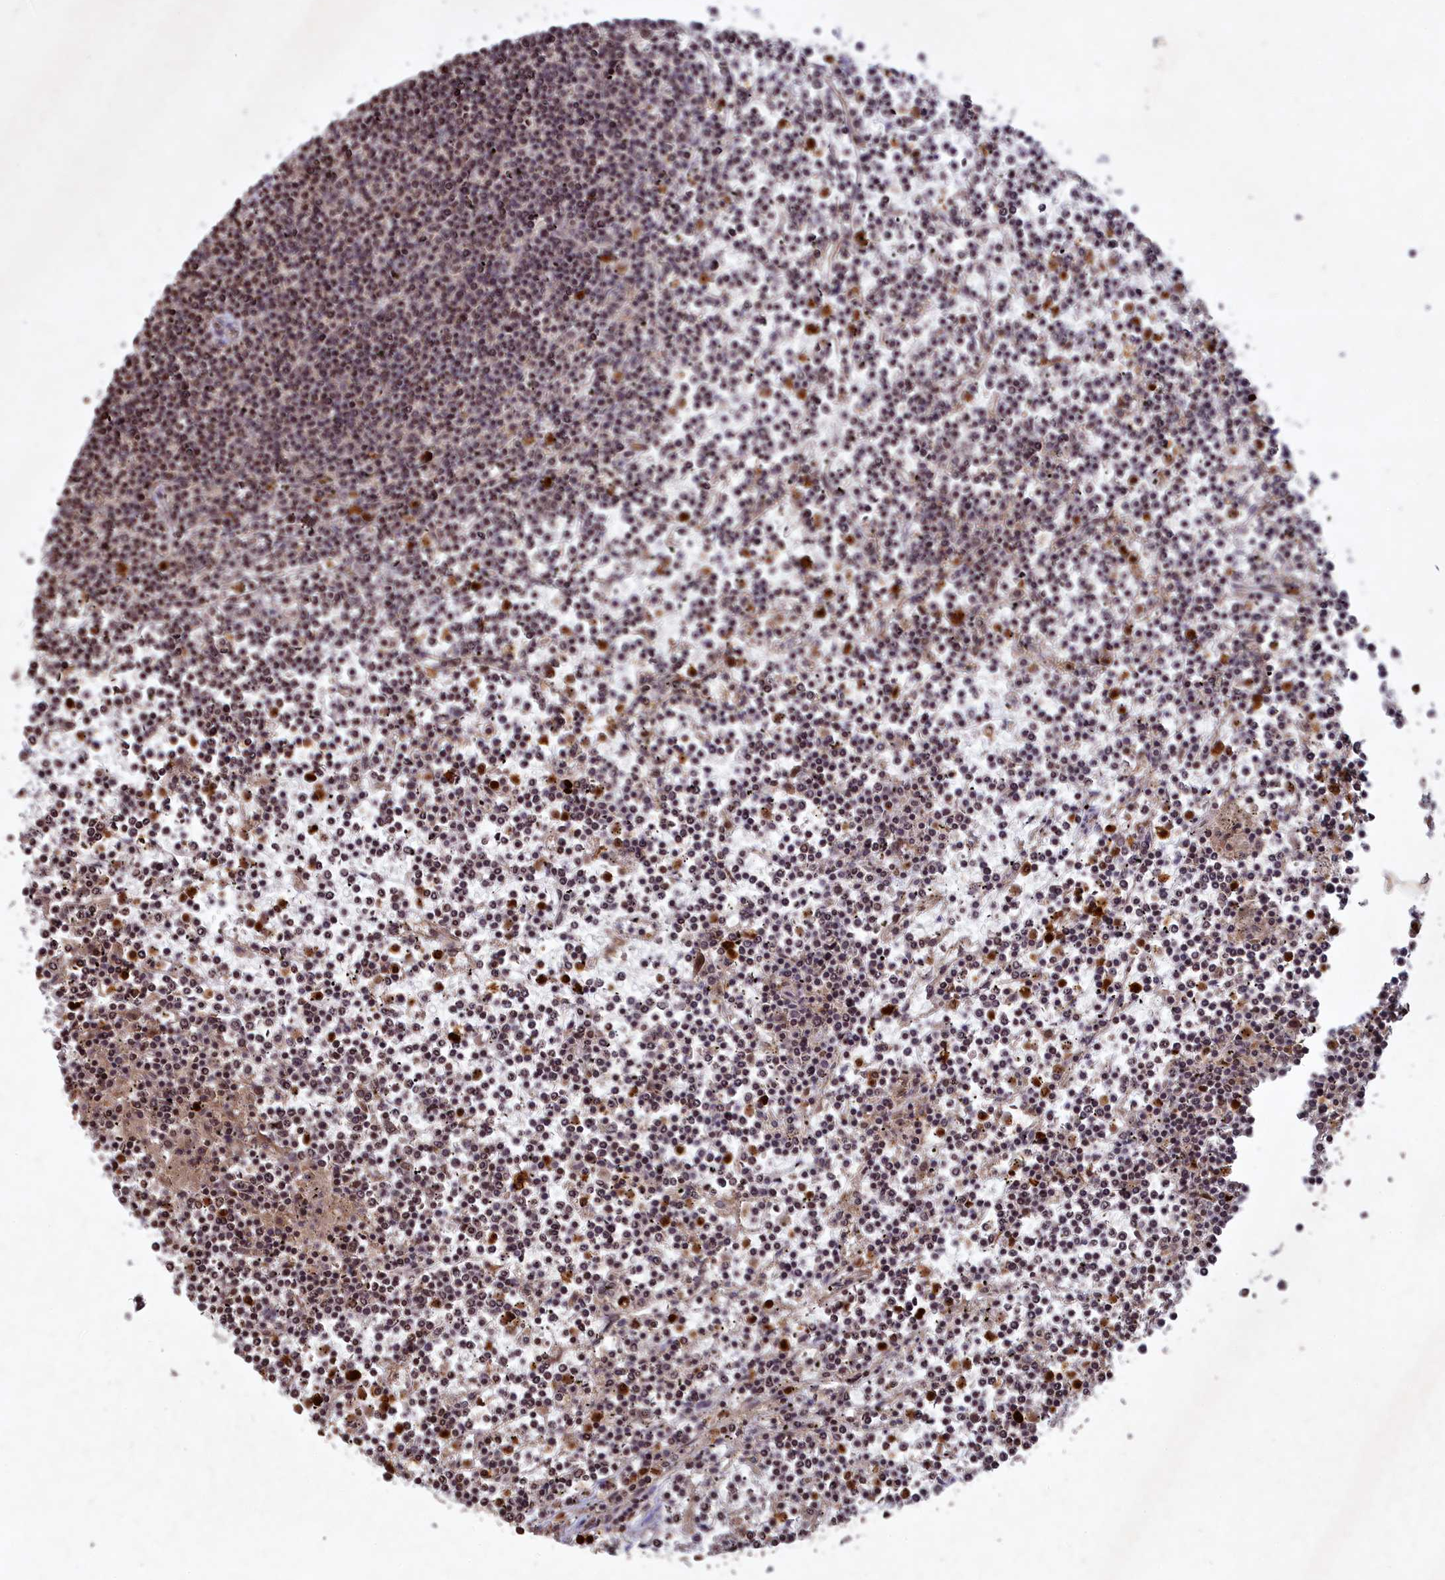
{"staining": {"intensity": "weak", "quantity": "25%-75%", "location": "nuclear"}, "tissue": "lymphoma", "cell_type": "Tumor cells", "image_type": "cancer", "snomed": [{"axis": "morphology", "description": "Malignant lymphoma, non-Hodgkin's type, Low grade"}, {"axis": "topography", "description": "Spleen"}], "caption": "Tumor cells exhibit low levels of weak nuclear expression in about 25%-75% of cells in human low-grade malignant lymphoma, non-Hodgkin's type.", "gene": "SRMS", "patient": {"sex": "female", "age": 19}}